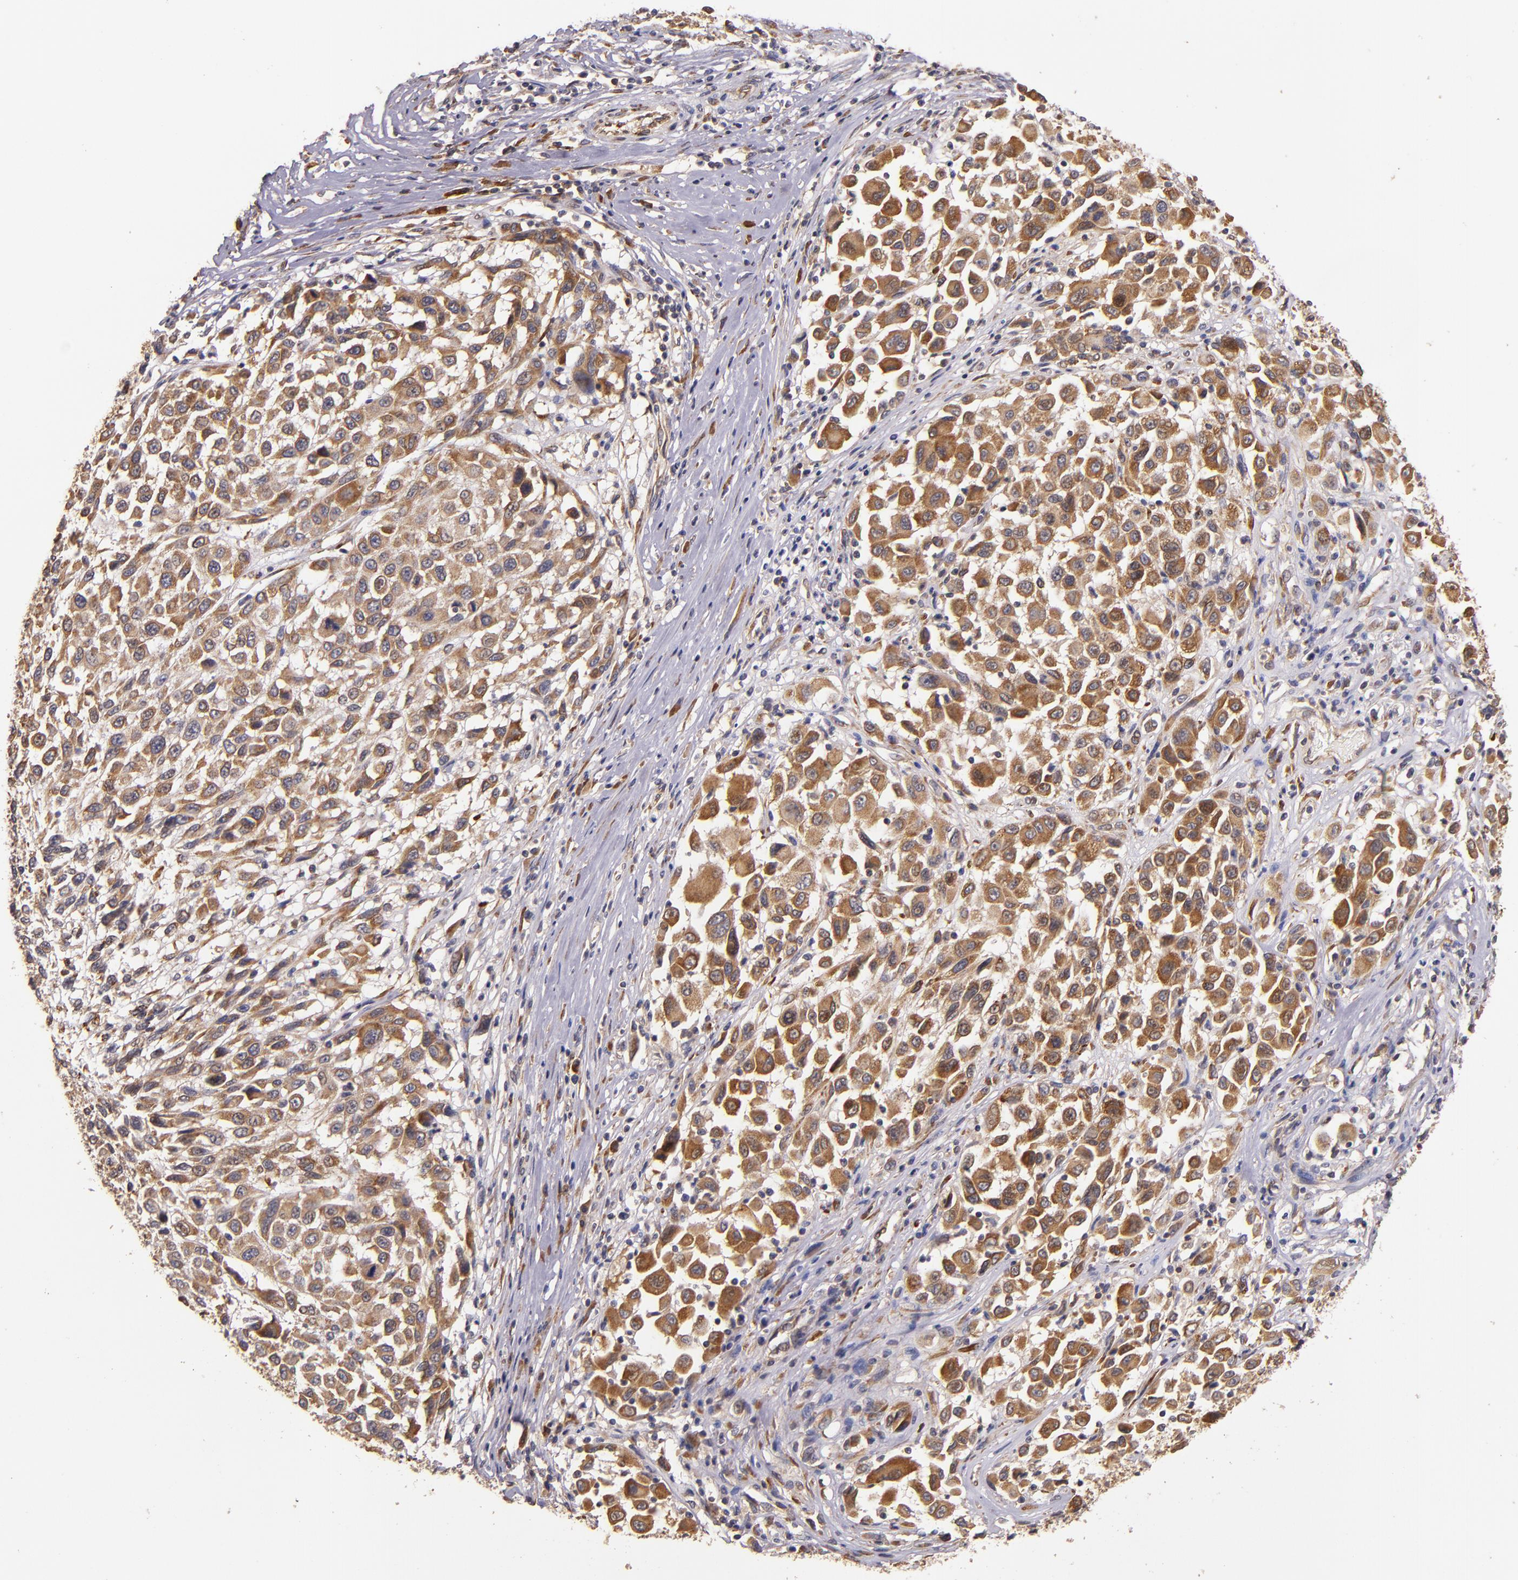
{"staining": {"intensity": "moderate", "quantity": ">75%", "location": "cytoplasmic/membranous"}, "tissue": "melanoma", "cell_type": "Tumor cells", "image_type": "cancer", "snomed": [{"axis": "morphology", "description": "Malignant melanoma, Metastatic site"}, {"axis": "topography", "description": "Lymph node"}], "caption": "Brown immunohistochemical staining in melanoma reveals moderate cytoplasmic/membranous positivity in about >75% of tumor cells.", "gene": "PRAF2", "patient": {"sex": "male", "age": 61}}